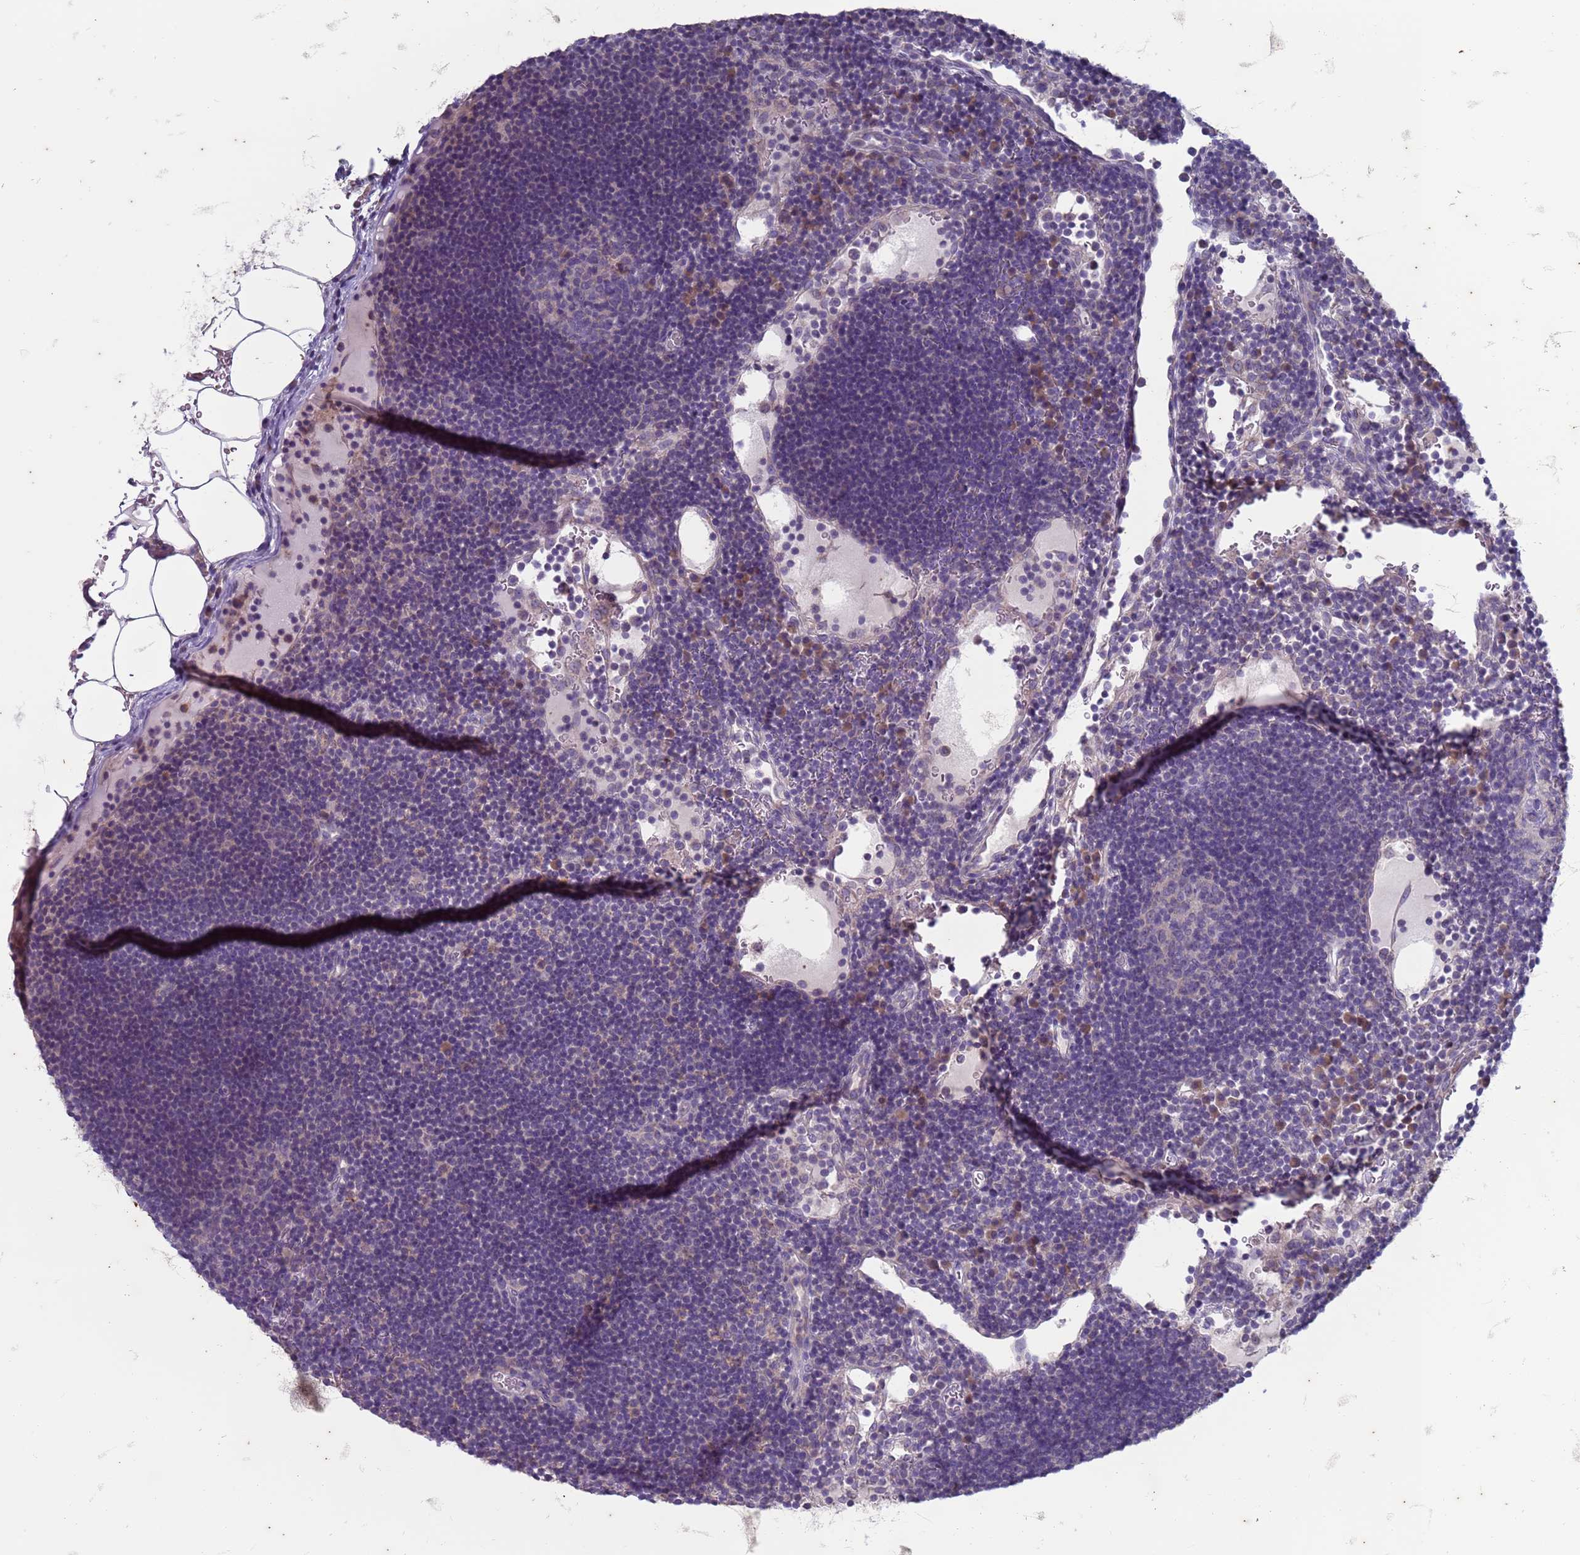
{"staining": {"intensity": "negative", "quantity": "none", "location": "none"}, "tissue": "lymph node", "cell_type": "Germinal center cells", "image_type": "normal", "snomed": [{"axis": "morphology", "description": "Normal tissue, NOS"}, {"axis": "topography", "description": "Lymph node"}], "caption": "This is a histopathology image of immunohistochemistry (IHC) staining of normal lymph node, which shows no expression in germinal center cells. (Brightfield microscopy of DAB immunohistochemistry at high magnification).", "gene": "SUCO", "patient": {"sex": "male", "age": 53}}